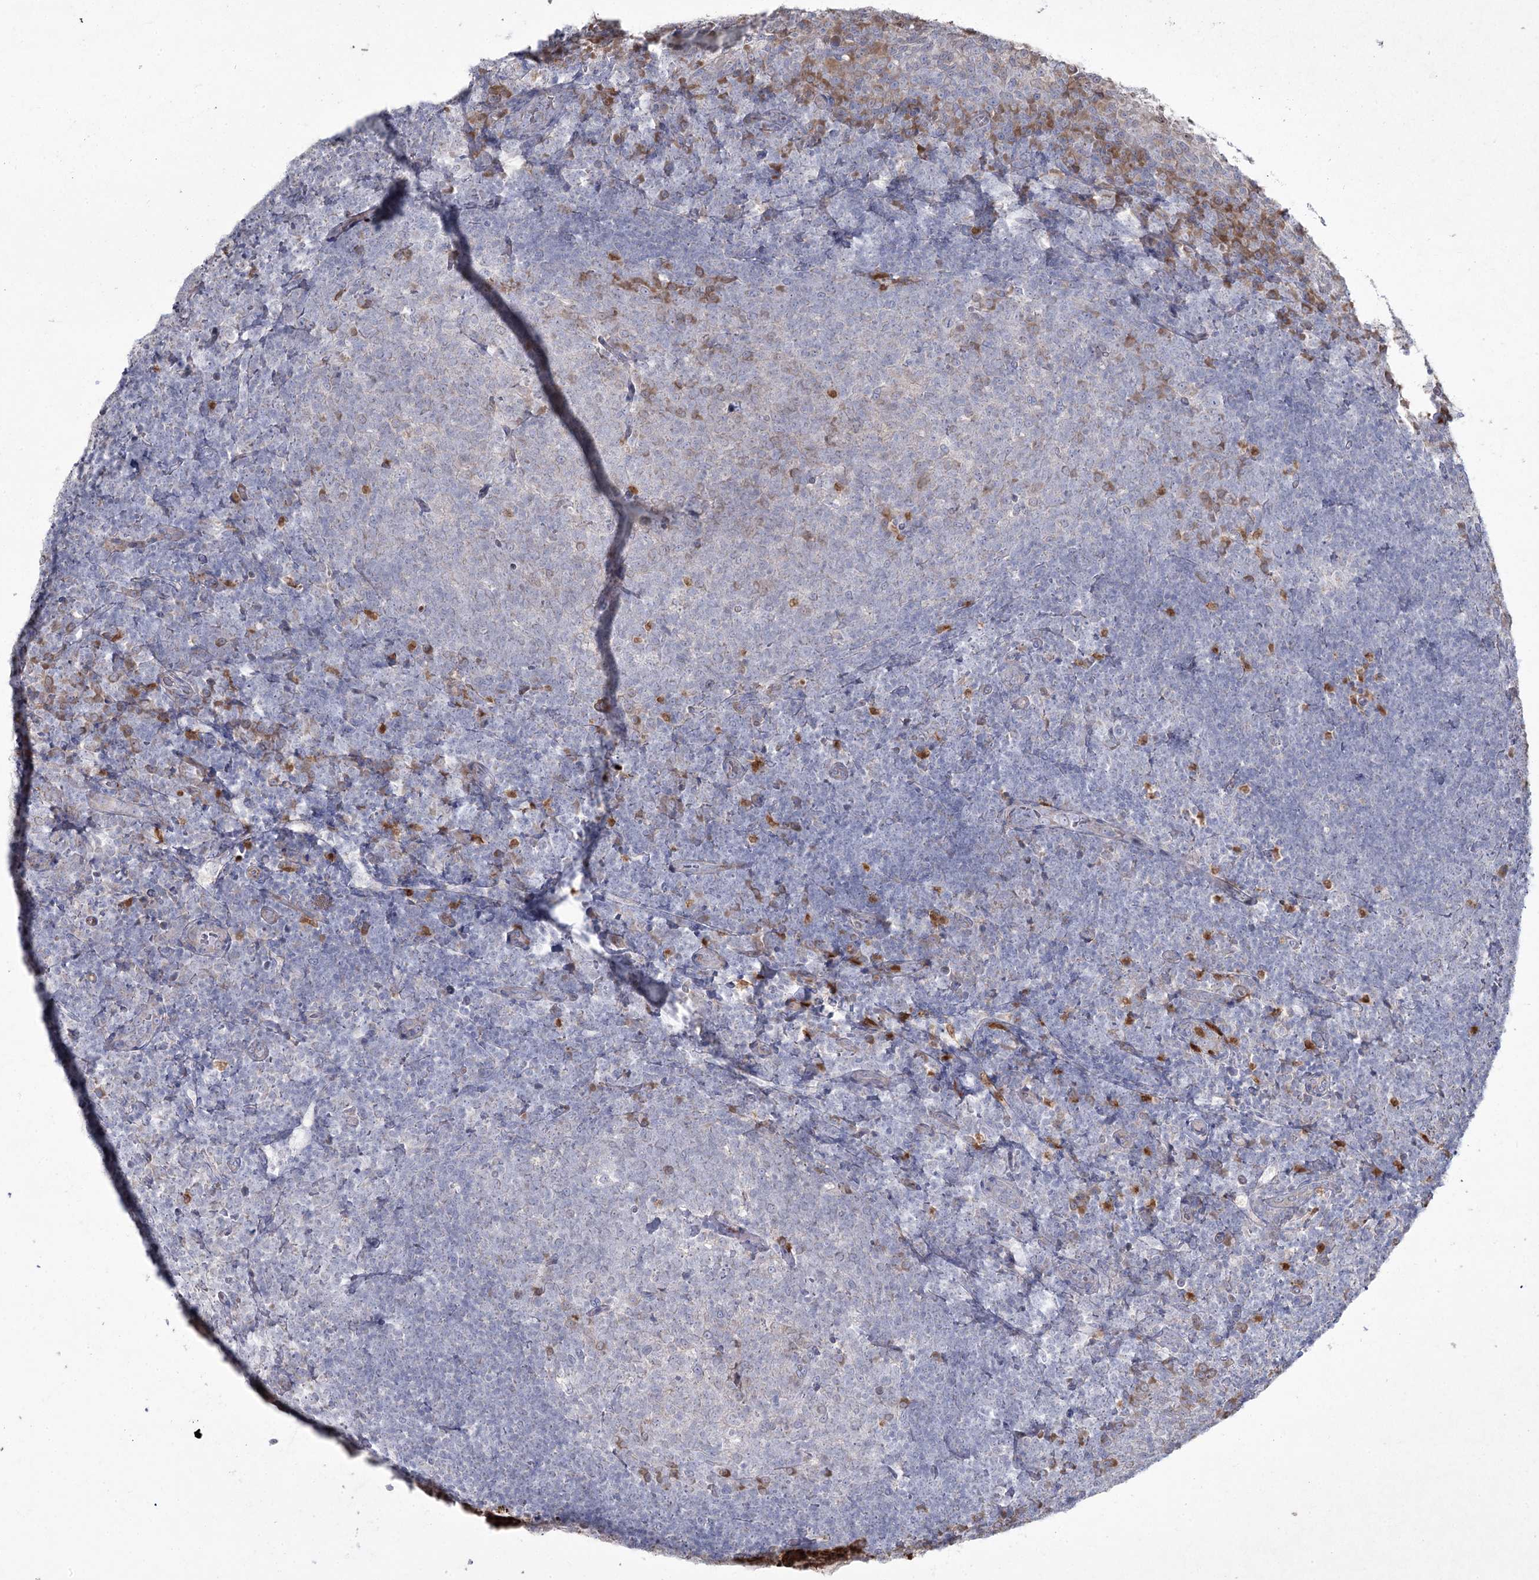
{"staining": {"intensity": "negative", "quantity": "none", "location": "none"}, "tissue": "tonsil", "cell_type": "Germinal center cells", "image_type": "normal", "snomed": [{"axis": "morphology", "description": "Normal tissue, NOS"}, {"axis": "topography", "description": "Tonsil"}], "caption": "A high-resolution photomicrograph shows IHC staining of normal tonsil, which demonstrates no significant positivity in germinal center cells.", "gene": "NIPAL4", "patient": {"sex": "female", "age": 10}}